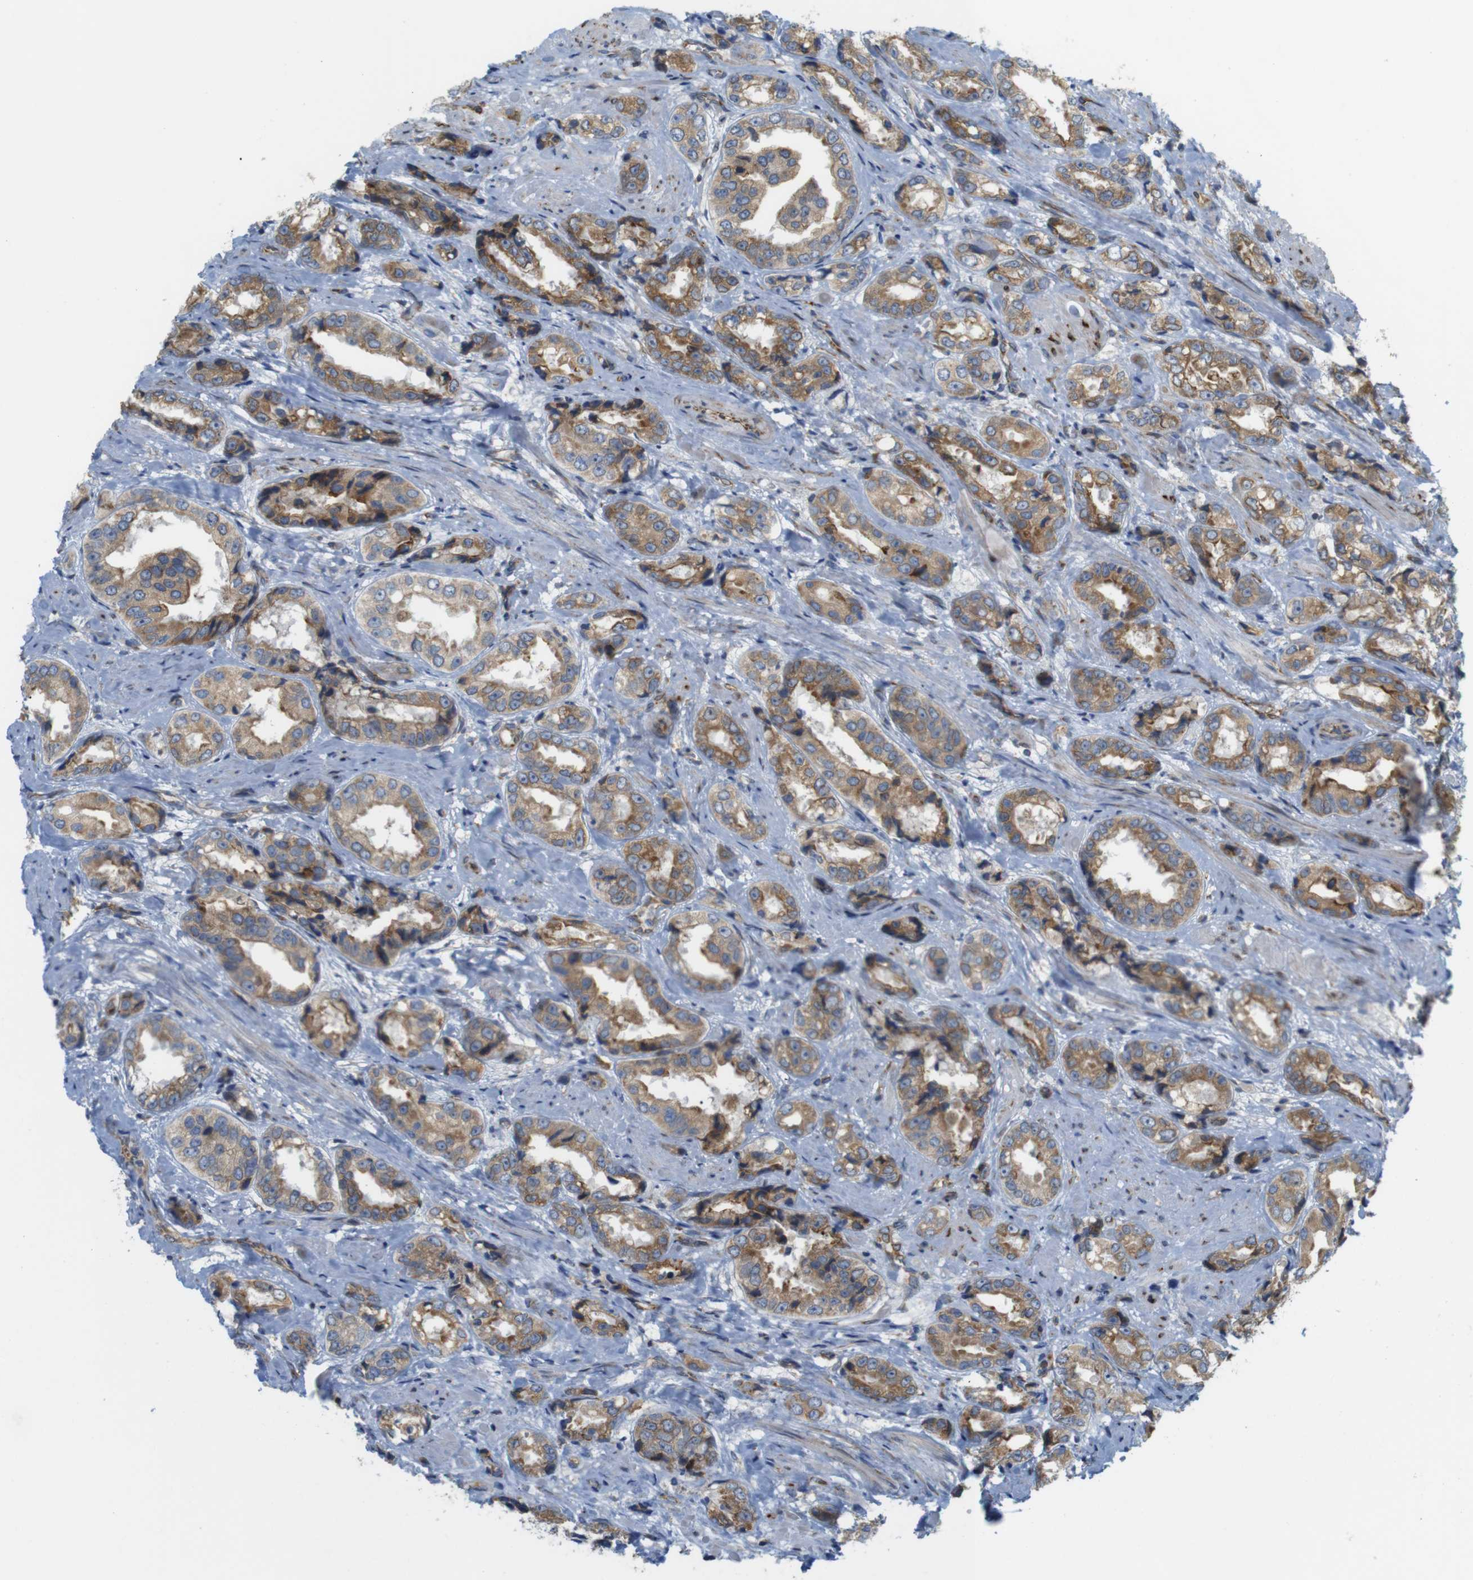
{"staining": {"intensity": "moderate", "quantity": ">75%", "location": "cytoplasmic/membranous"}, "tissue": "prostate cancer", "cell_type": "Tumor cells", "image_type": "cancer", "snomed": [{"axis": "morphology", "description": "Adenocarcinoma, High grade"}, {"axis": "topography", "description": "Prostate"}], "caption": "DAB (3,3'-diaminobenzidine) immunohistochemical staining of prostate high-grade adenocarcinoma exhibits moderate cytoplasmic/membranous protein positivity in about >75% of tumor cells.", "gene": "PCNX2", "patient": {"sex": "male", "age": 61}}